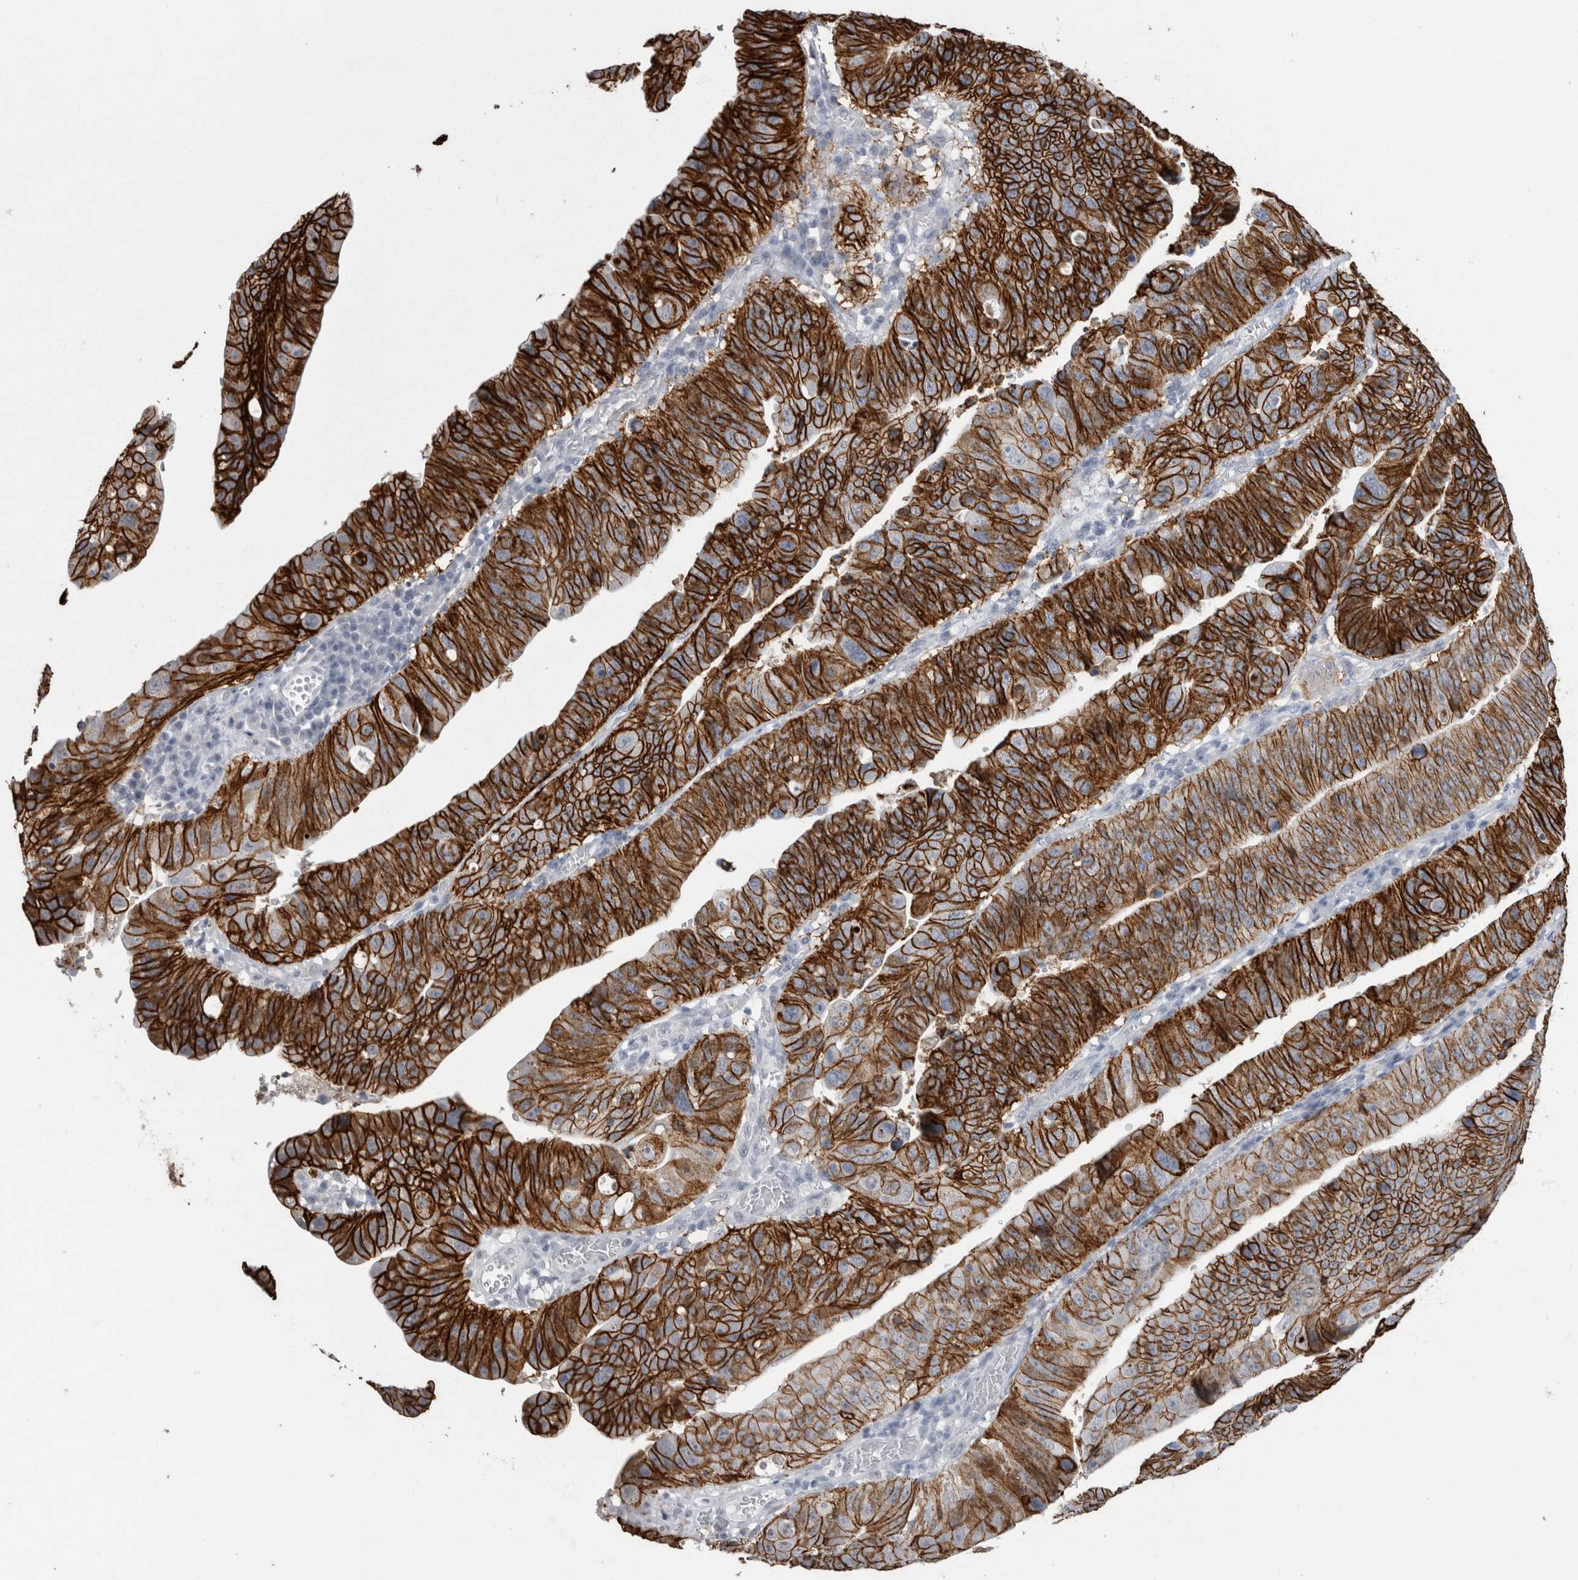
{"staining": {"intensity": "strong", "quantity": ">75%", "location": "cytoplasmic/membranous"}, "tissue": "stomach cancer", "cell_type": "Tumor cells", "image_type": "cancer", "snomed": [{"axis": "morphology", "description": "Adenocarcinoma, NOS"}, {"axis": "topography", "description": "Stomach"}], "caption": "Stomach adenocarcinoma stained for a protein (brown) demonstrates strong cytoplasmic/membranous positive expression in about >75% of tumor cells.", "gene": "CDH17", "patient": {"sex": "male", "age": 59}}